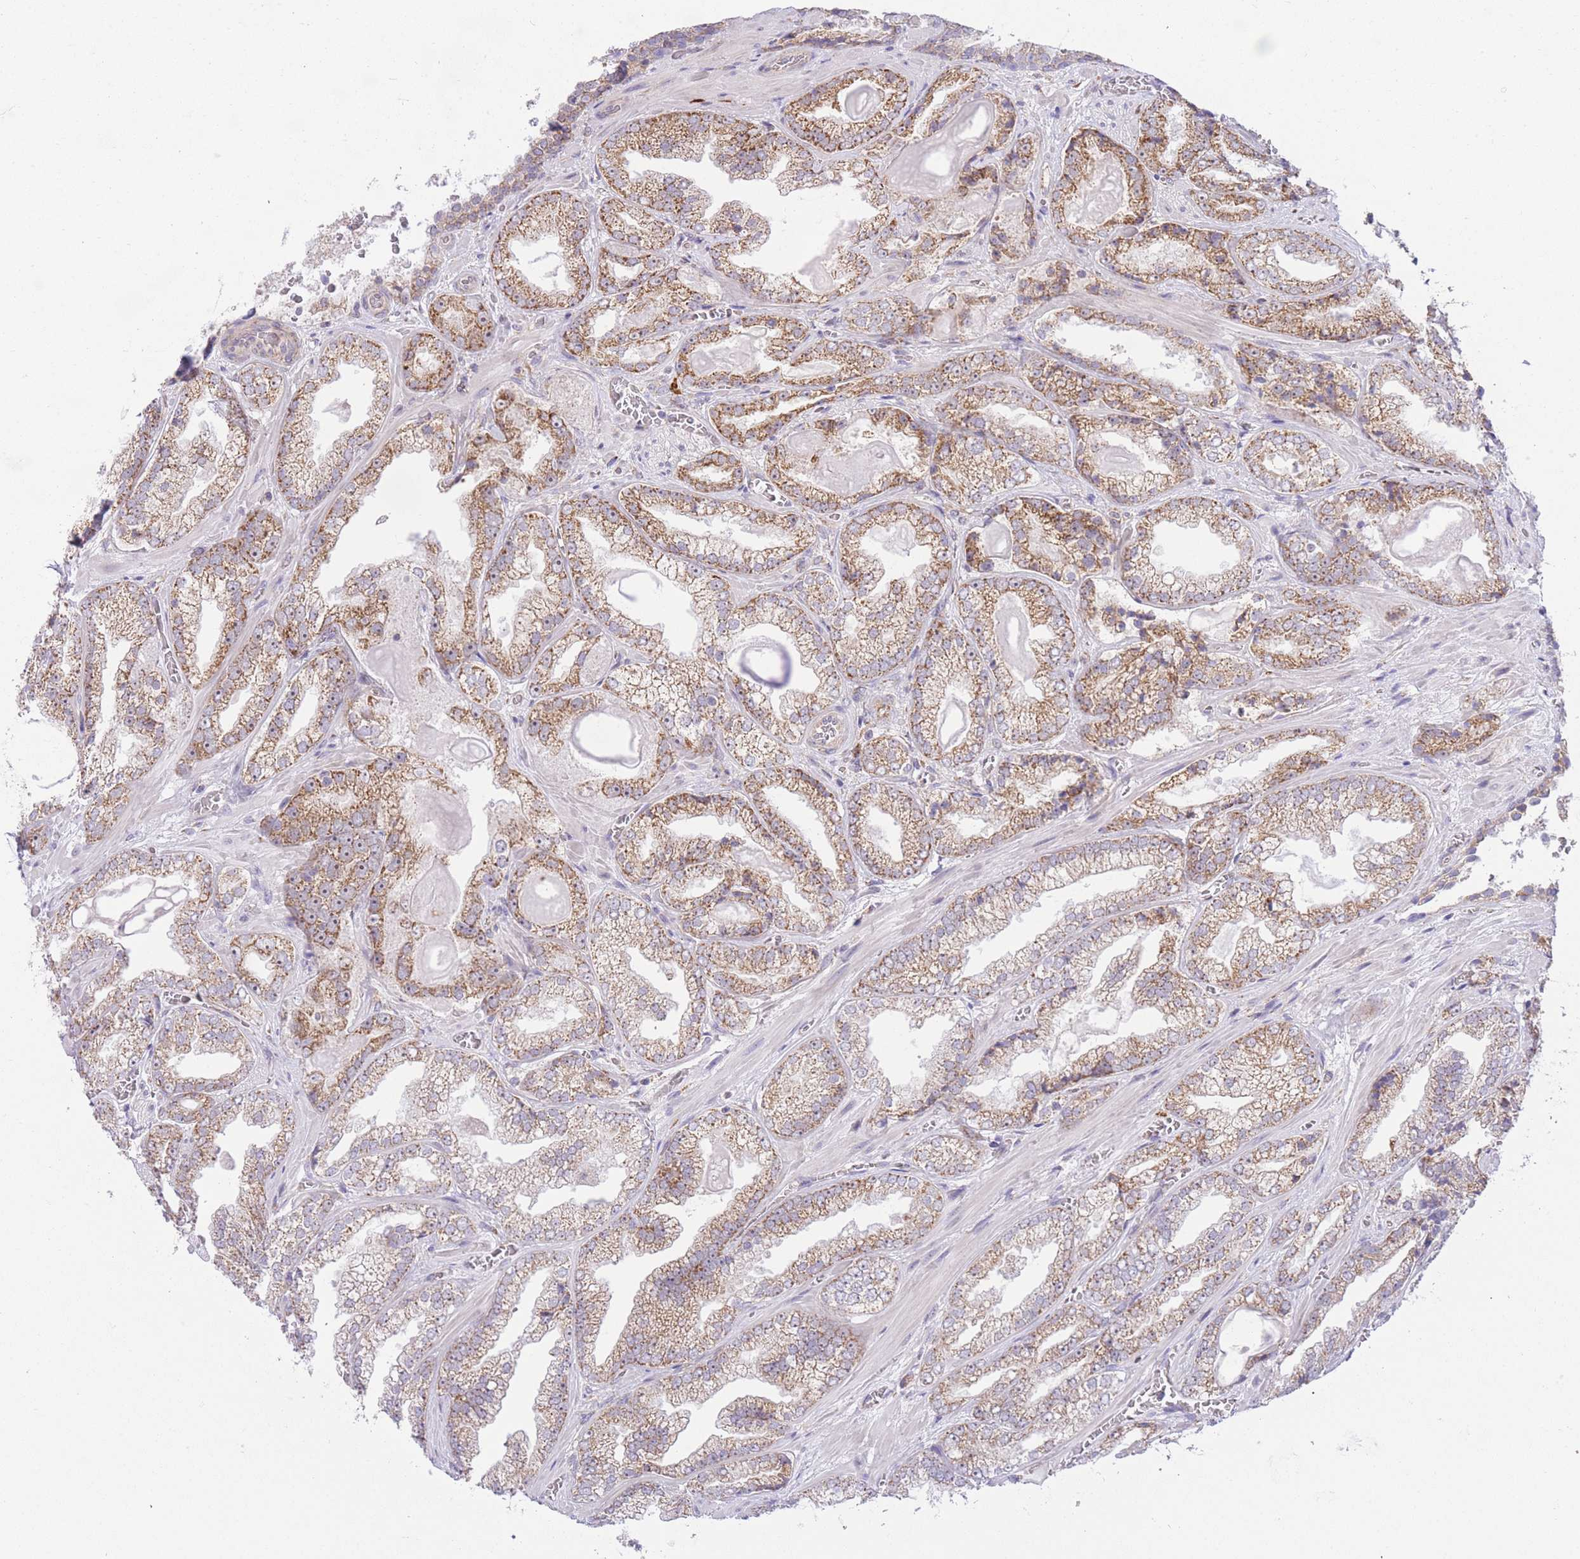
{"staining": {"intensity": "moderate", "quantity": ">75%", "location": "cytoplasmic/membranous"}, "tissue": "prostate cancer", "cell_type": "Tumor cells", "image_type": "cancer", "snomed": [{"axis": "morphology", "description": "Adenocarcinoma, Low grade"}, {"axis": "topography", "description": "Prostate"}], "caption": "Immunohistochemistry (IHC) image of neoplastic tissue: low-grade adenocarcinoma (prostate) stained using immunohistochemistry (IHC) demonstrates medium levels of moderate protein expression localized specifically in the cytoplasmic/membranous of tumor cells, appearing as a cytoplasmic/membranous brown color.", "gene": "EXOSC8", "patient": {"sex": "male", "age": 57}}